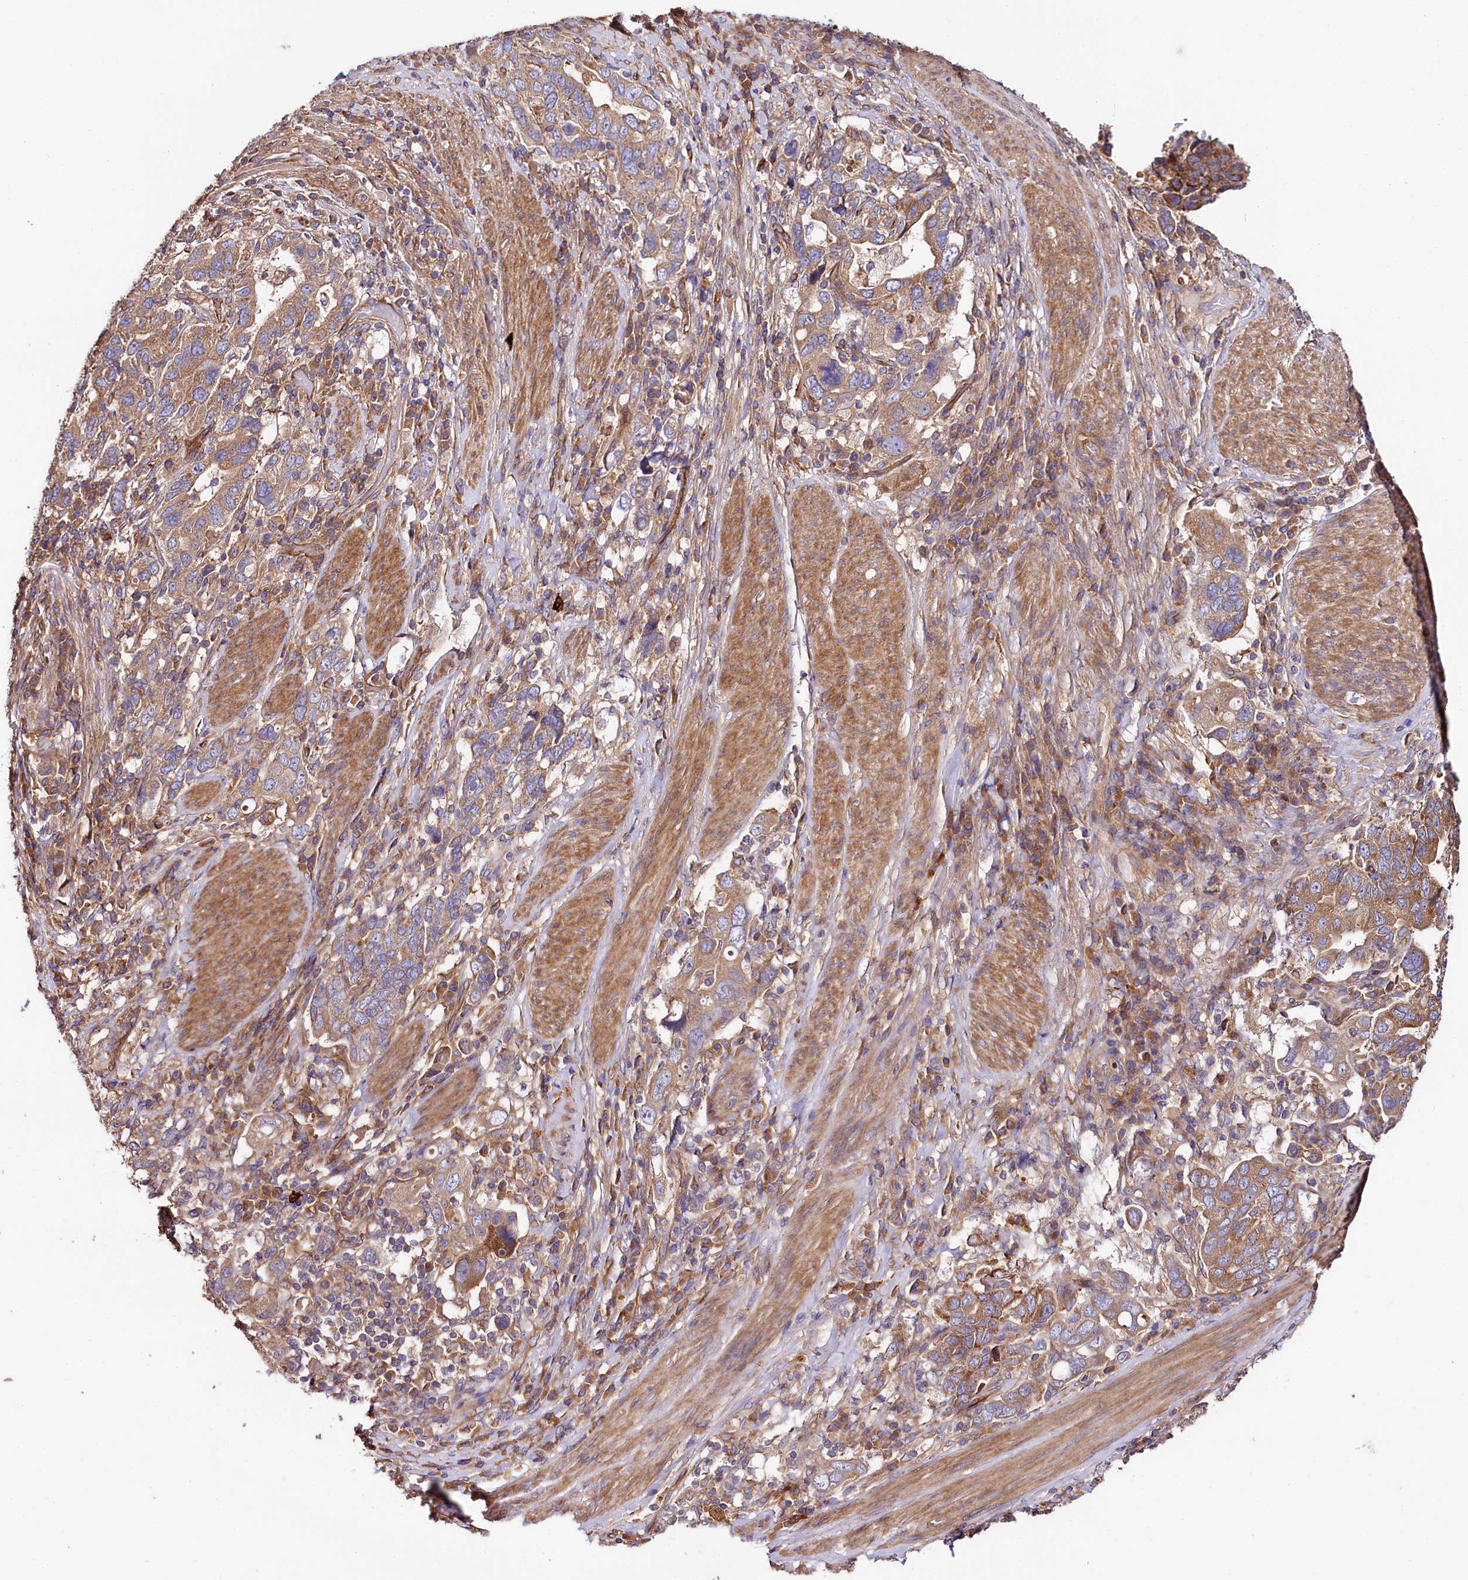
{"staining": {"intensity": "moderate", "quantity": ">75%", "location": "cytoplasmic/membranous"}, "tissue": "stomach cancer", "cell_type": "Tumor cells", "image_type": "cancer", "snomed": [{"axis": "morphology", "description": "Adenocarcinoma, NOS"}, {"axis": "topography", "description": "Stomach, upper"}], "caption": "Moderate cytoplasmic/membranous expression for a protein is present in approximately >75% of tumor cells of stomach cancer using immunohistochemistry (IHC).", "gene": "CEP295", "patient": {"sex": "male", "age": 62}}